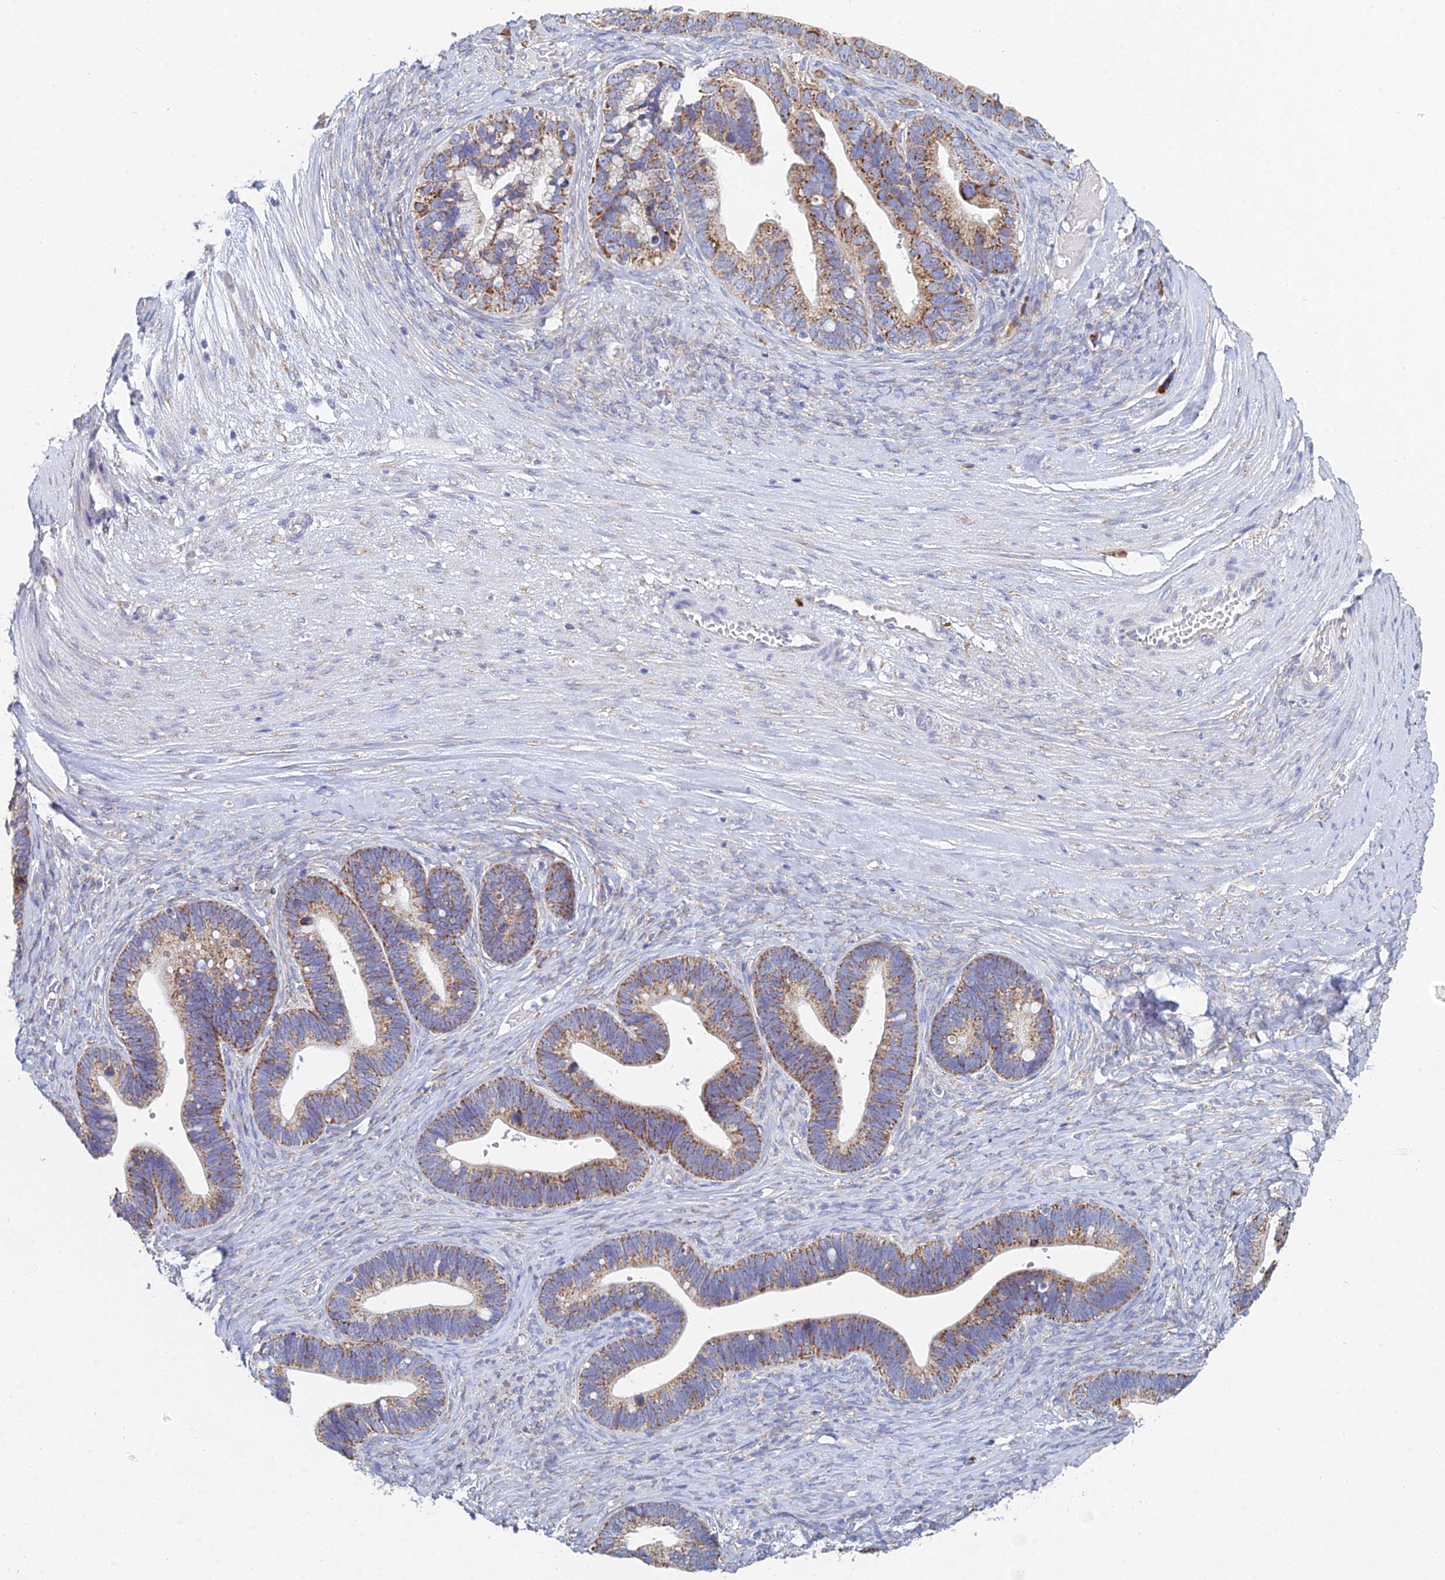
{"staining": {"intensity": "moderate", "quantity": ">75%", "location": "cytoplasmic/membranous"}, "tissue": "ovarian cancer", "cell_type": "Tumor cells", "image_type": "cancer", "snomed": [{"axis": "morphology", "description": "Cystadenocarcinoma, serous, NOS"}, {"axis": "topography", "description": "Ovary"}], "caption": "Brown immunohistochemical staining in ovarian serous cystadenocarcinoma demonstrates moderate cytoplasmic/membranous expression in approximately >75% of tumor cells.", "gene": "CRACR2B", "patient": {"sex": "female", "age": 56}}